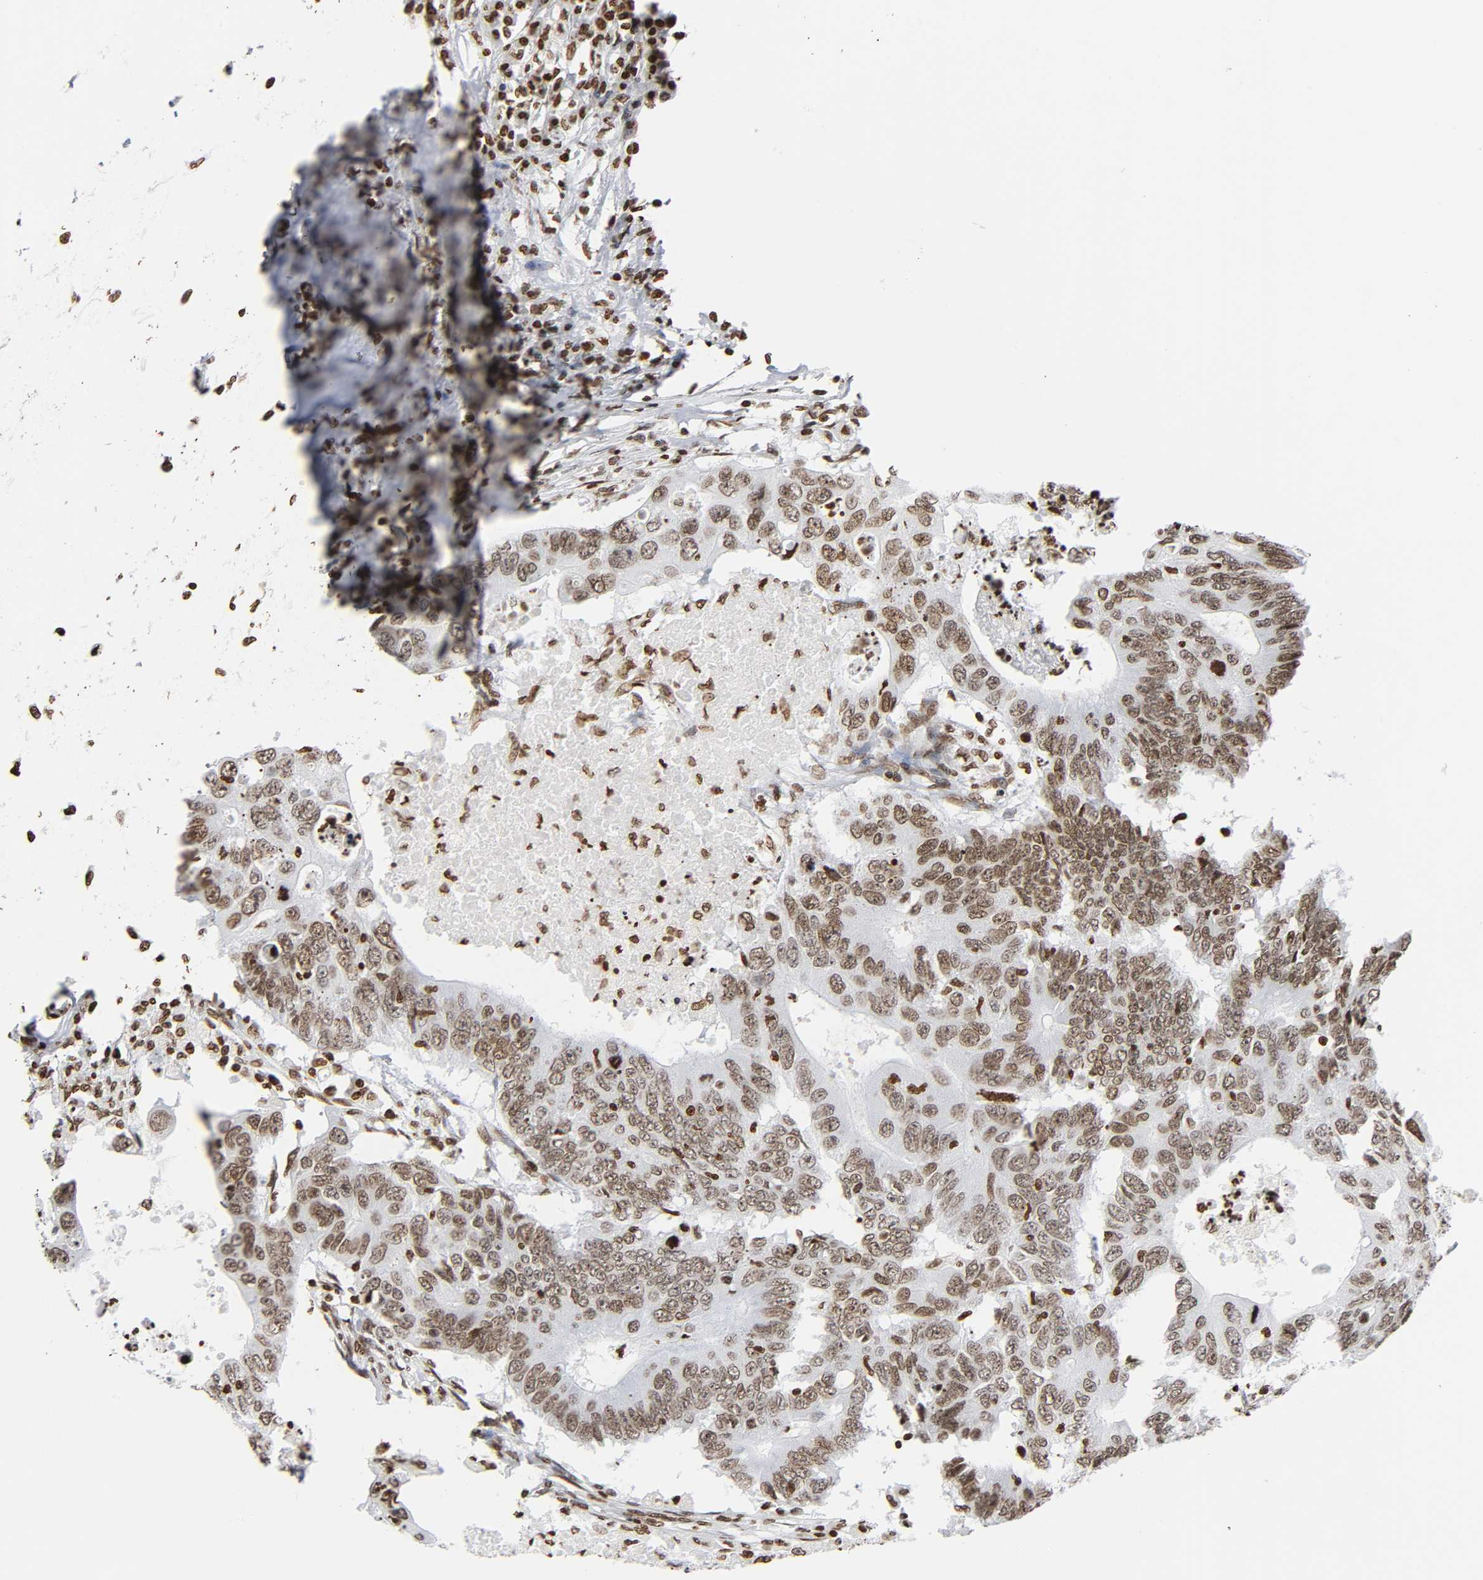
{"staining": {"intensity": "moderate", "quantity": ">75%", "location": "nuclear"}, "tissue": "colorectal cancer", "cell_type": "Tumor cells", "image_type": "cancer", "snomed": [{"axis": "morphology", "description": "Adenocarcinoma, NOS"}, {"axis": "topography", "description": "Colon"}], "caption": "A photomicrograph showing moderate nuclear expression in about >75% of tumor cells in adenocarcinoma (colorectal), as visualized by brown immunohistochemical staining.", "gene": "HOXA6", "patient": {"sex": "male", "age": 71}}